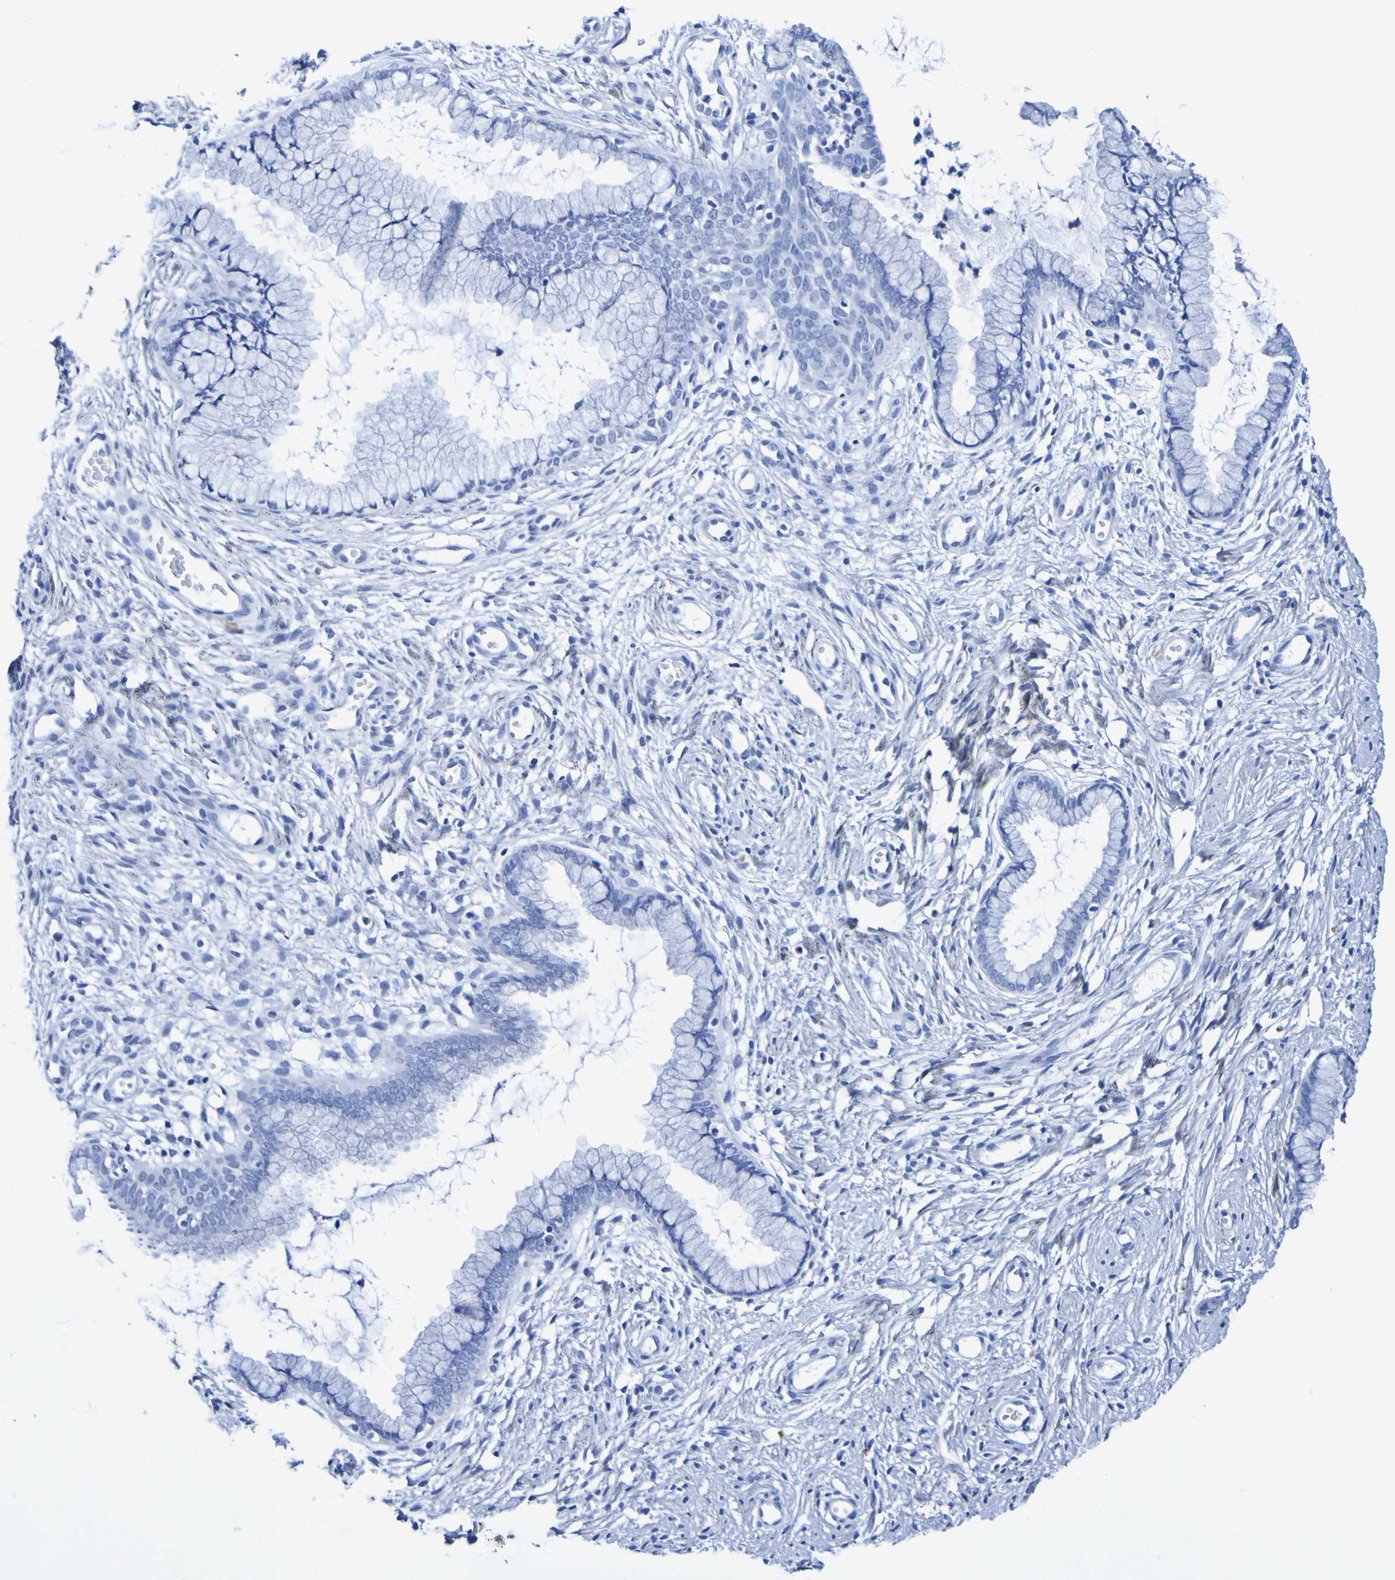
{"staining": {"intensity": "negative", "quantity": "none", "location": "none"}, "tissue": "cervix", "cell_type": "Glandular cells", "image_type": "normal", "snomed": [{"axis": "morphology", "description": "Normal tissue, NOS"}, {"axis": "topography", "description": "Cervix"}], "caption": "This micrograph is of normal cervix stained with immunohistochemistry (IHC) to label a protein in brown with the nuclei are counter-stained blue. There is no positivity in glandular cells.", "gene": "DPEP1", "patient": {"sex": "female", "age": 65}}